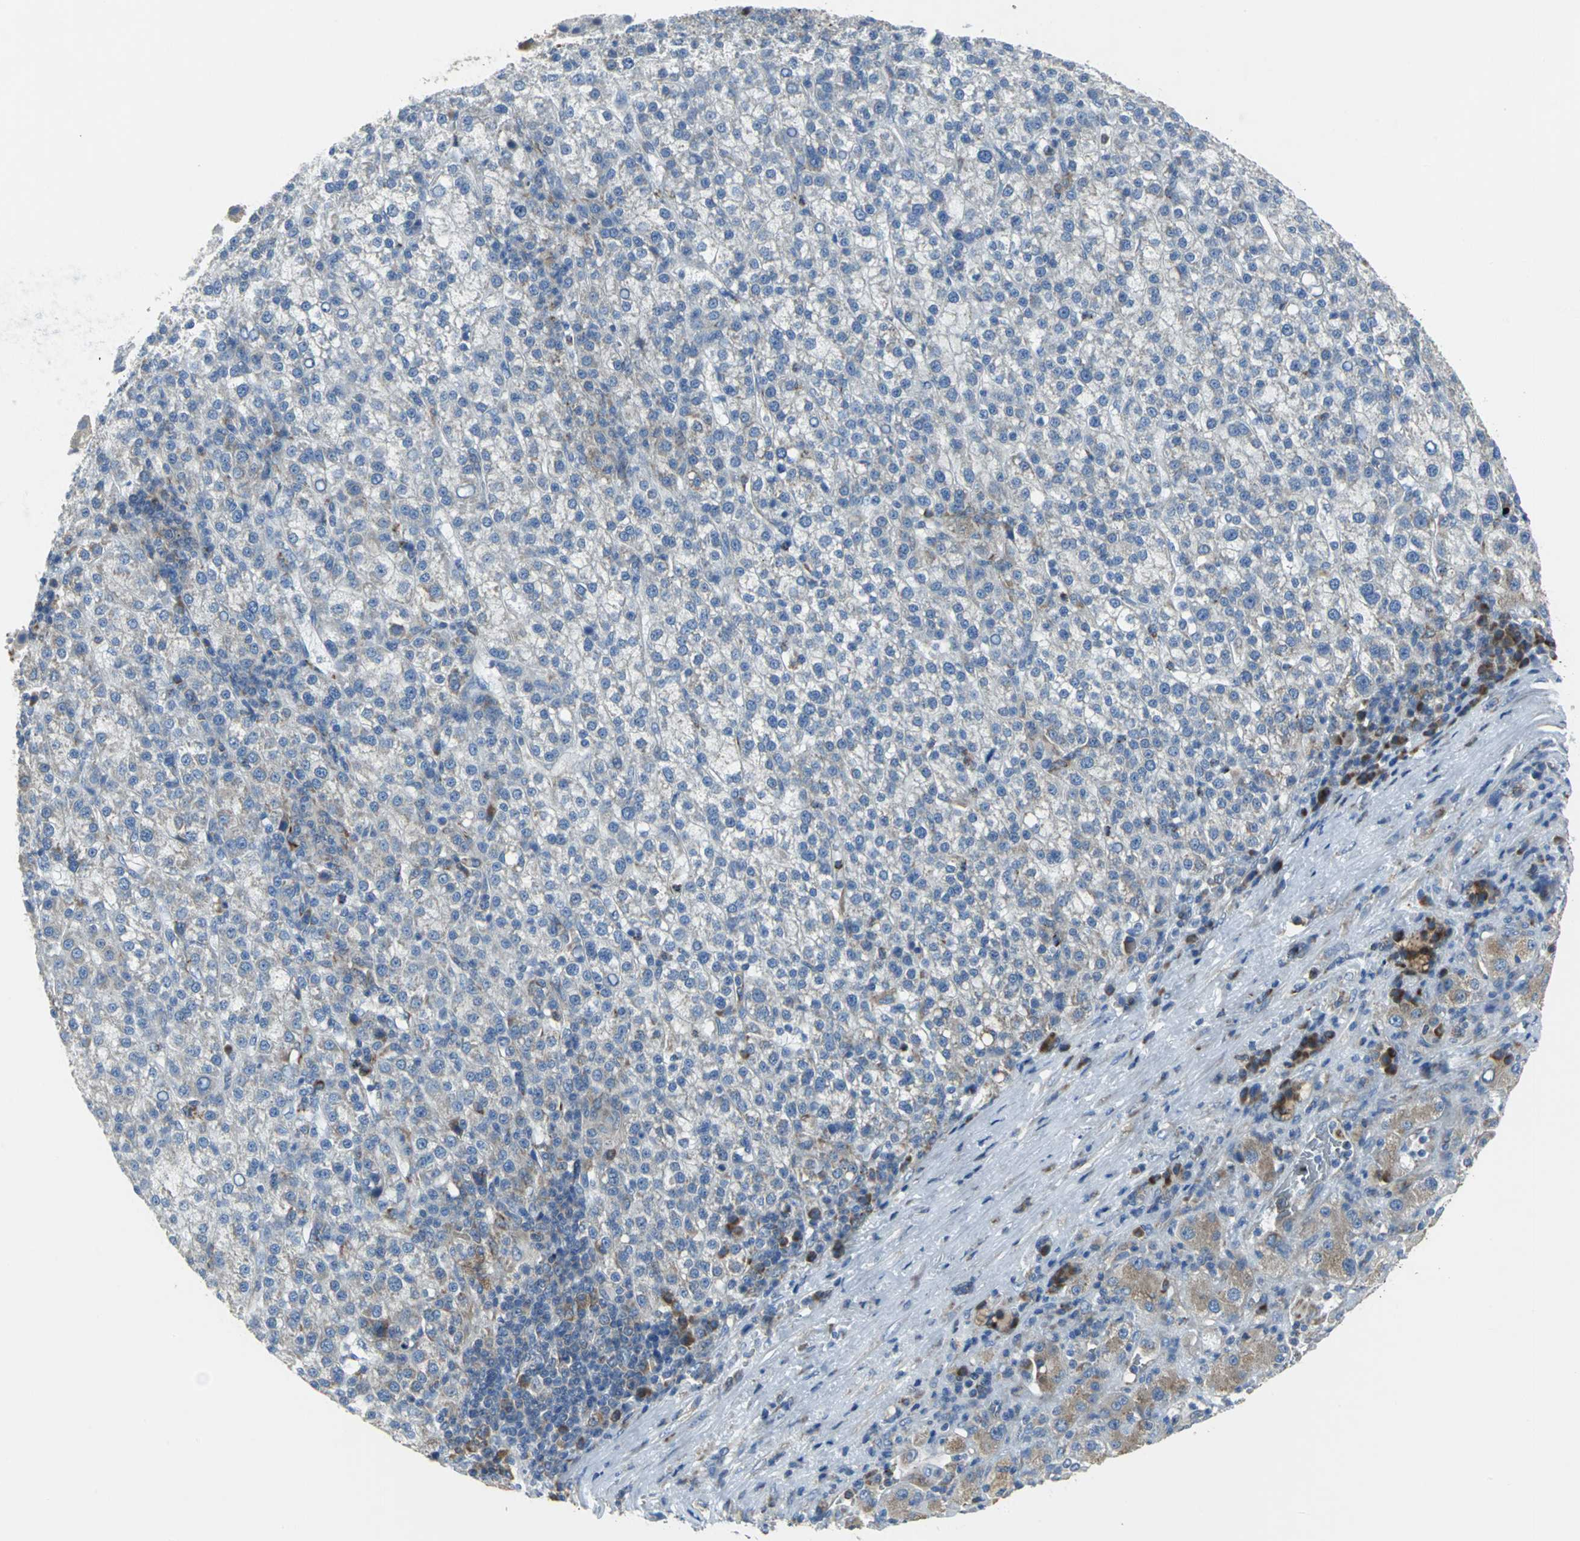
{"staining": {"intensity": "weak", "quantity": "<25%", "location": "cytoplasmic/membranous"}, "tissue": "liver cancer", "cell_type": "Tumor cells", "image_type": "cancer", "snomed": [{"axis": "morphology", "description": "Carcinoma, Hepatocellular, NOS"}, {"axis": "topography", "description": "Liver"}], "caption": "This histopathology image is of liver cancer stained with IHC to label a protein in brown with the nuclei are counter-stained blue. There is no positivity in tumor cells. (DAB (3,3'-diaminobenzidine) IHC visualized using brightfield microscopy, high magnification).", "gene": "EIF5A", "patient": {"sex": "female", "age": 58}}